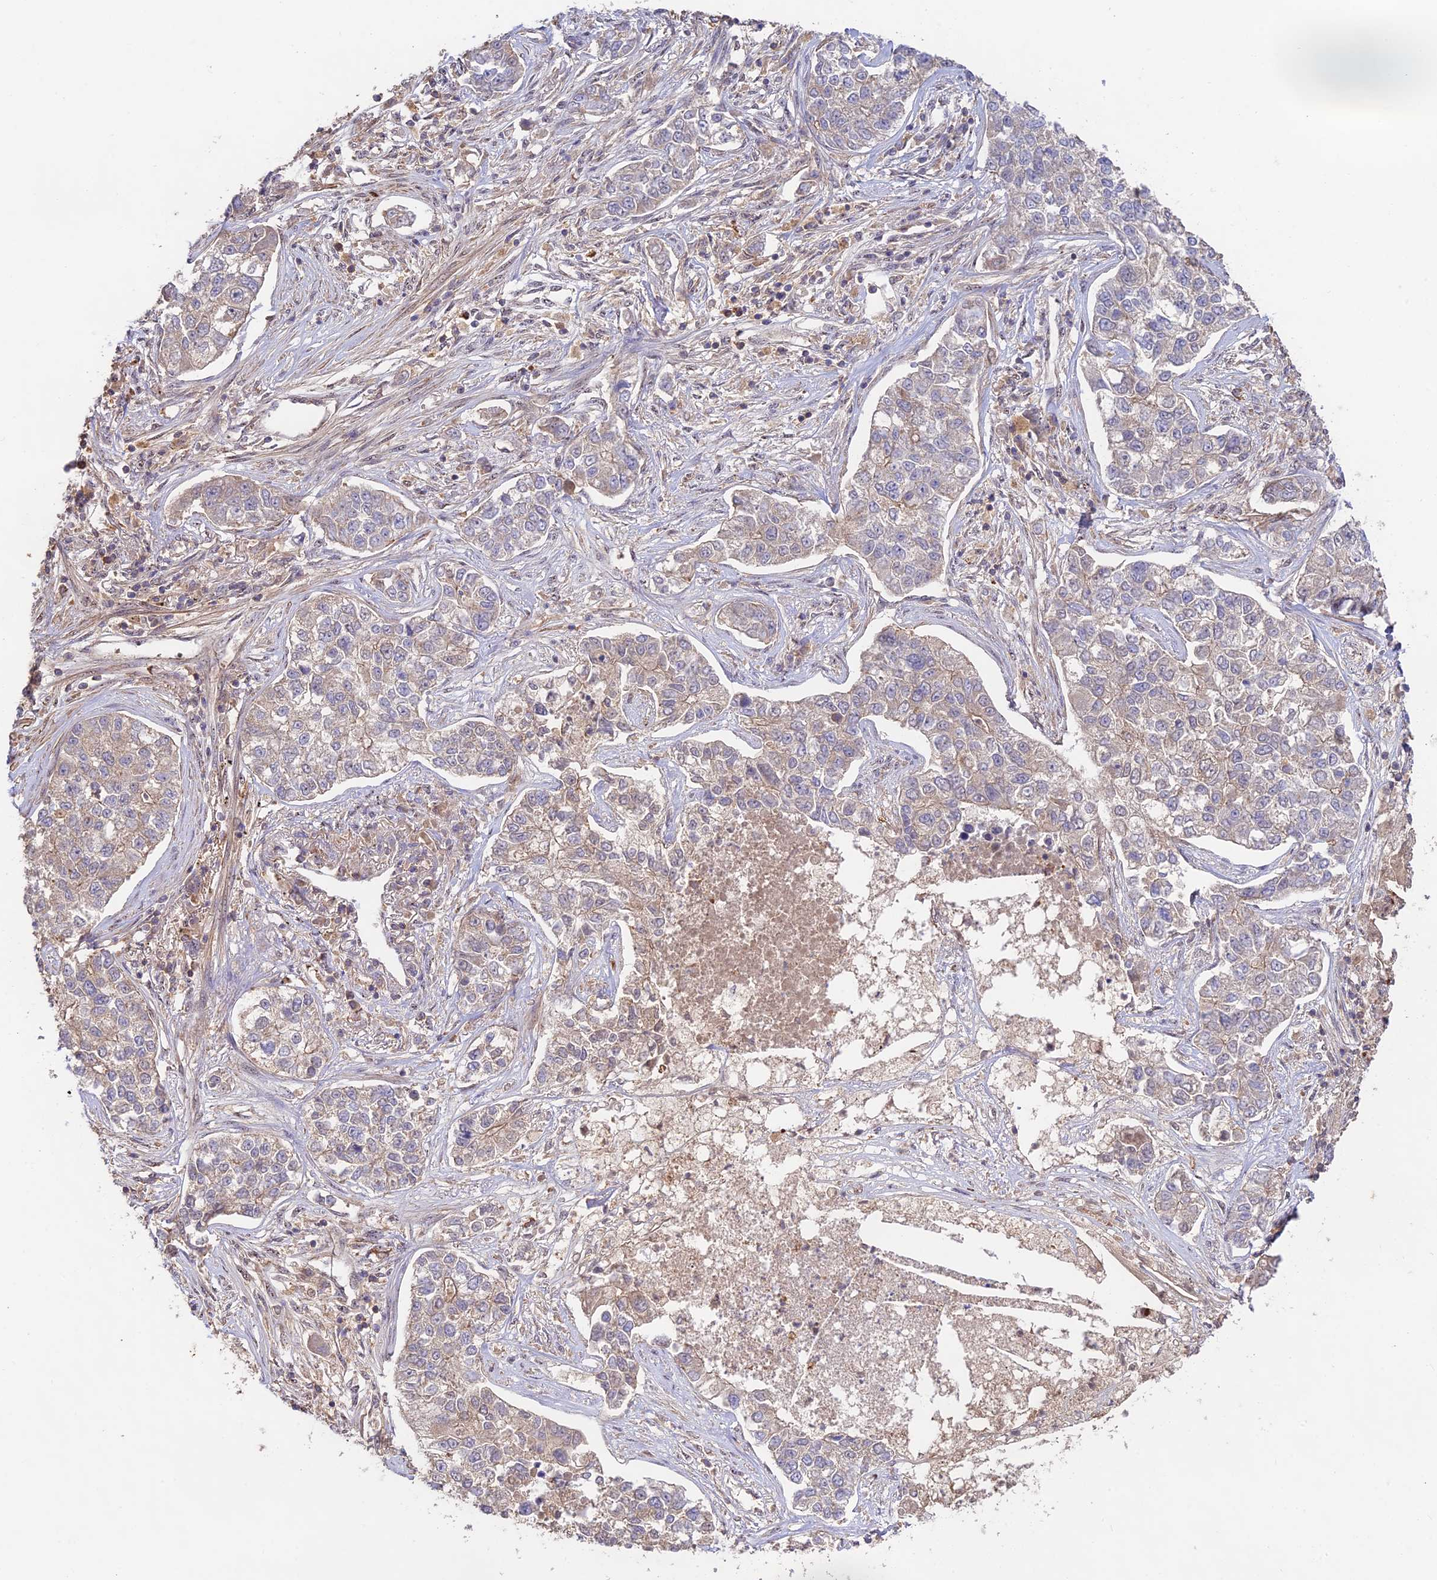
{"staining": {"intensity": "weak", "quantity": "<25%", "location": "cytoplasmic/membranous"}, "tissue": "lung cancer", "cell_type": "Tumor cells", "image_type": "cancer", "snomed": [{"axis": "morphology", "description": "Adenocarcinoma, NOS"}, {"axis": "topography", "description": "Lung"}], "caption": "Immunohistochemistry (IHC) histopathology image of neoplastic tissue: lung adenocarcinoma stained with DAB reveals no significant protein positivity in tumor cells.", "gene": "CLCF1", "patient": {"sex": "male", "age": 49}}